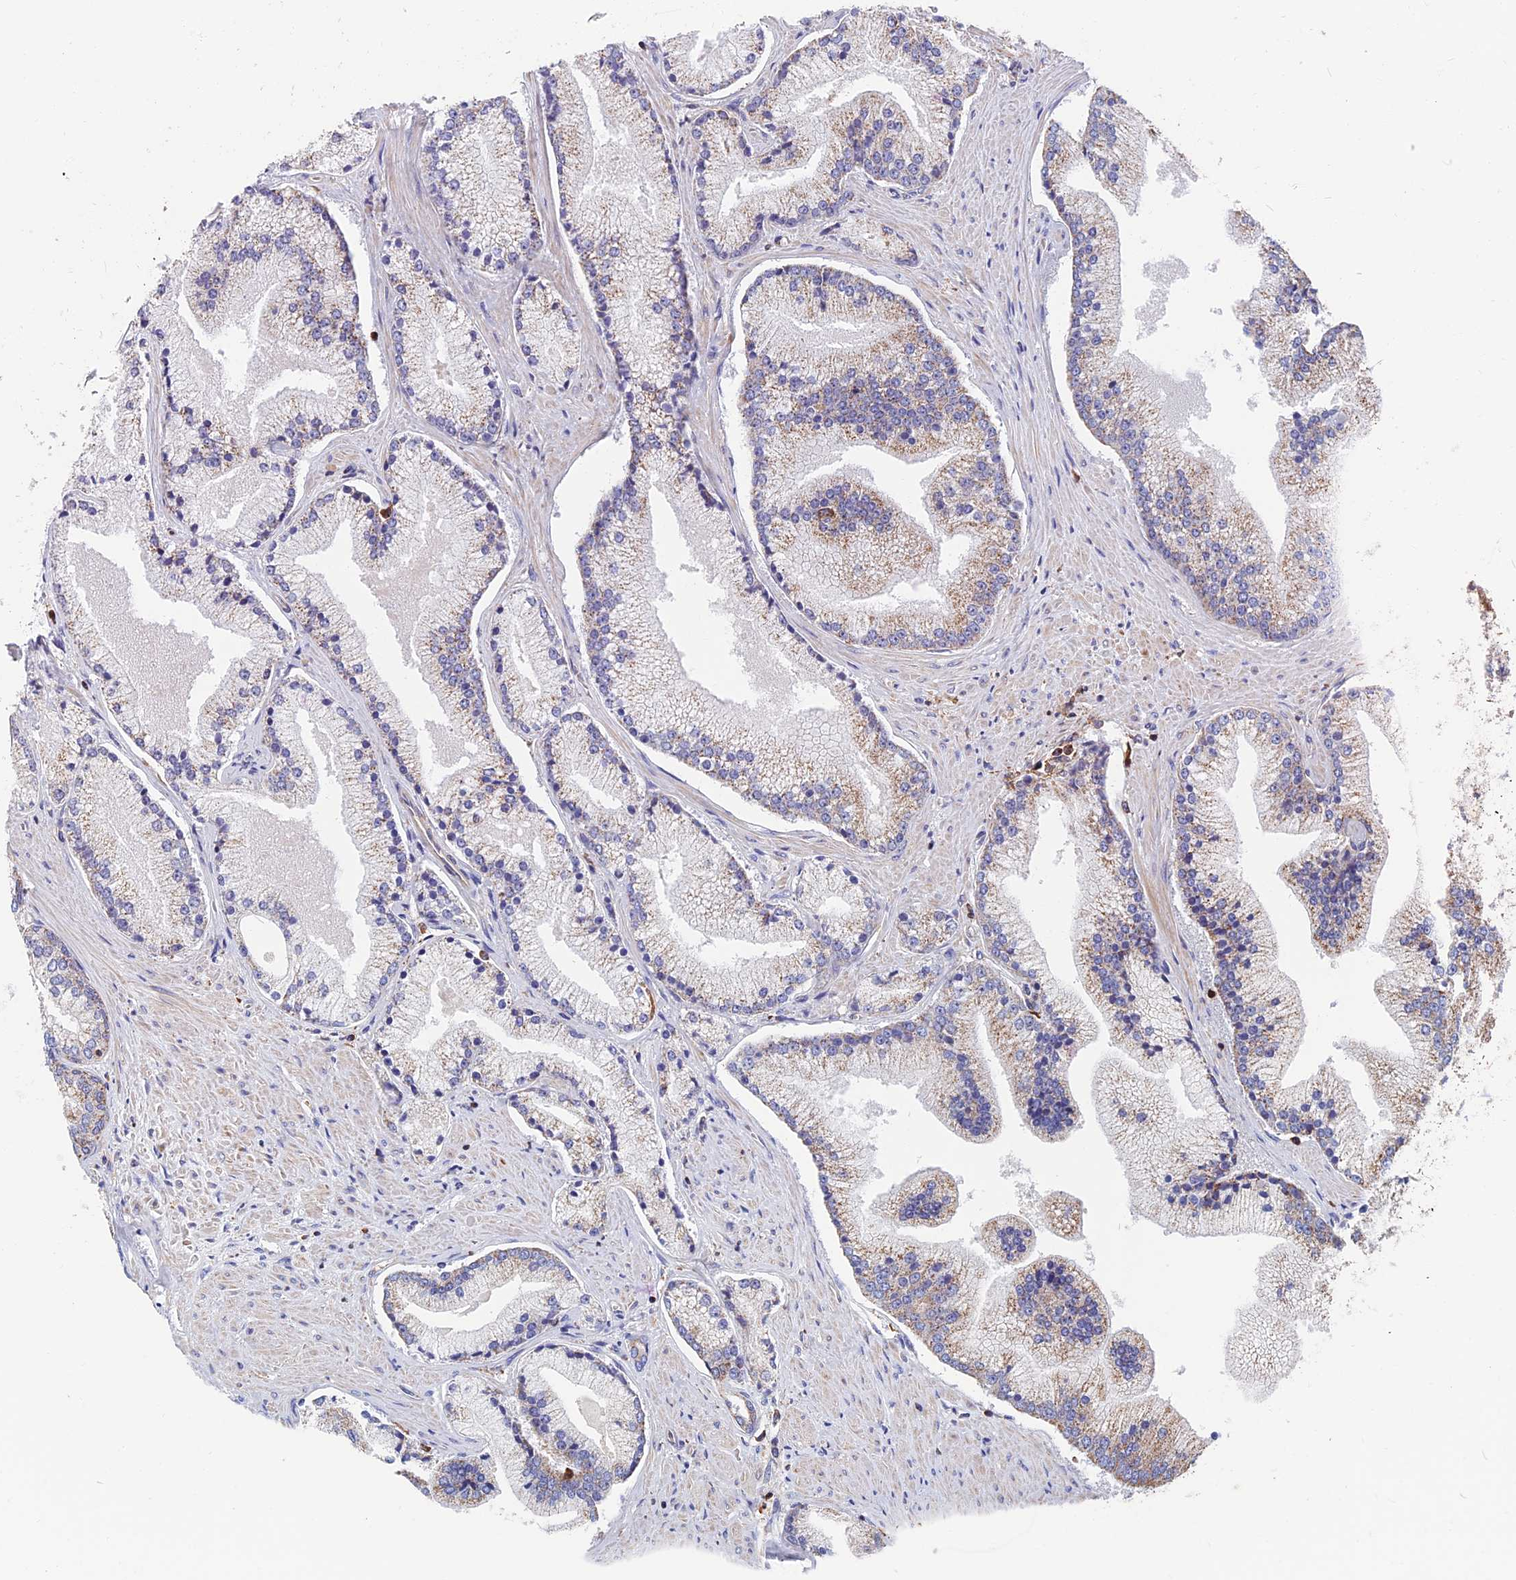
{"staining": {"intensity": "weak", "quantity": "<25%", "location": "cytoplasmic/membranous"}, "tissue": "prostate cancer", "cell_type": "Tumor cells", "image_type": "cancer", "snomed": [{"axis": "morphology", "description": "Adenocarcinoma, High grade"}, {"axis": "topography", "description": "Prostate"}], "caption": "Tumor cells show no significant protein positivity in high-grade adenocarcinoma (prostate). (DAB (3,3'-diaminobenzidine) immunohistochemistry (IHC) visualized using brightfield microscopy, high magnification).", "gene": "HSD17B8", "patient": {"sex": "male", "age": 67}}